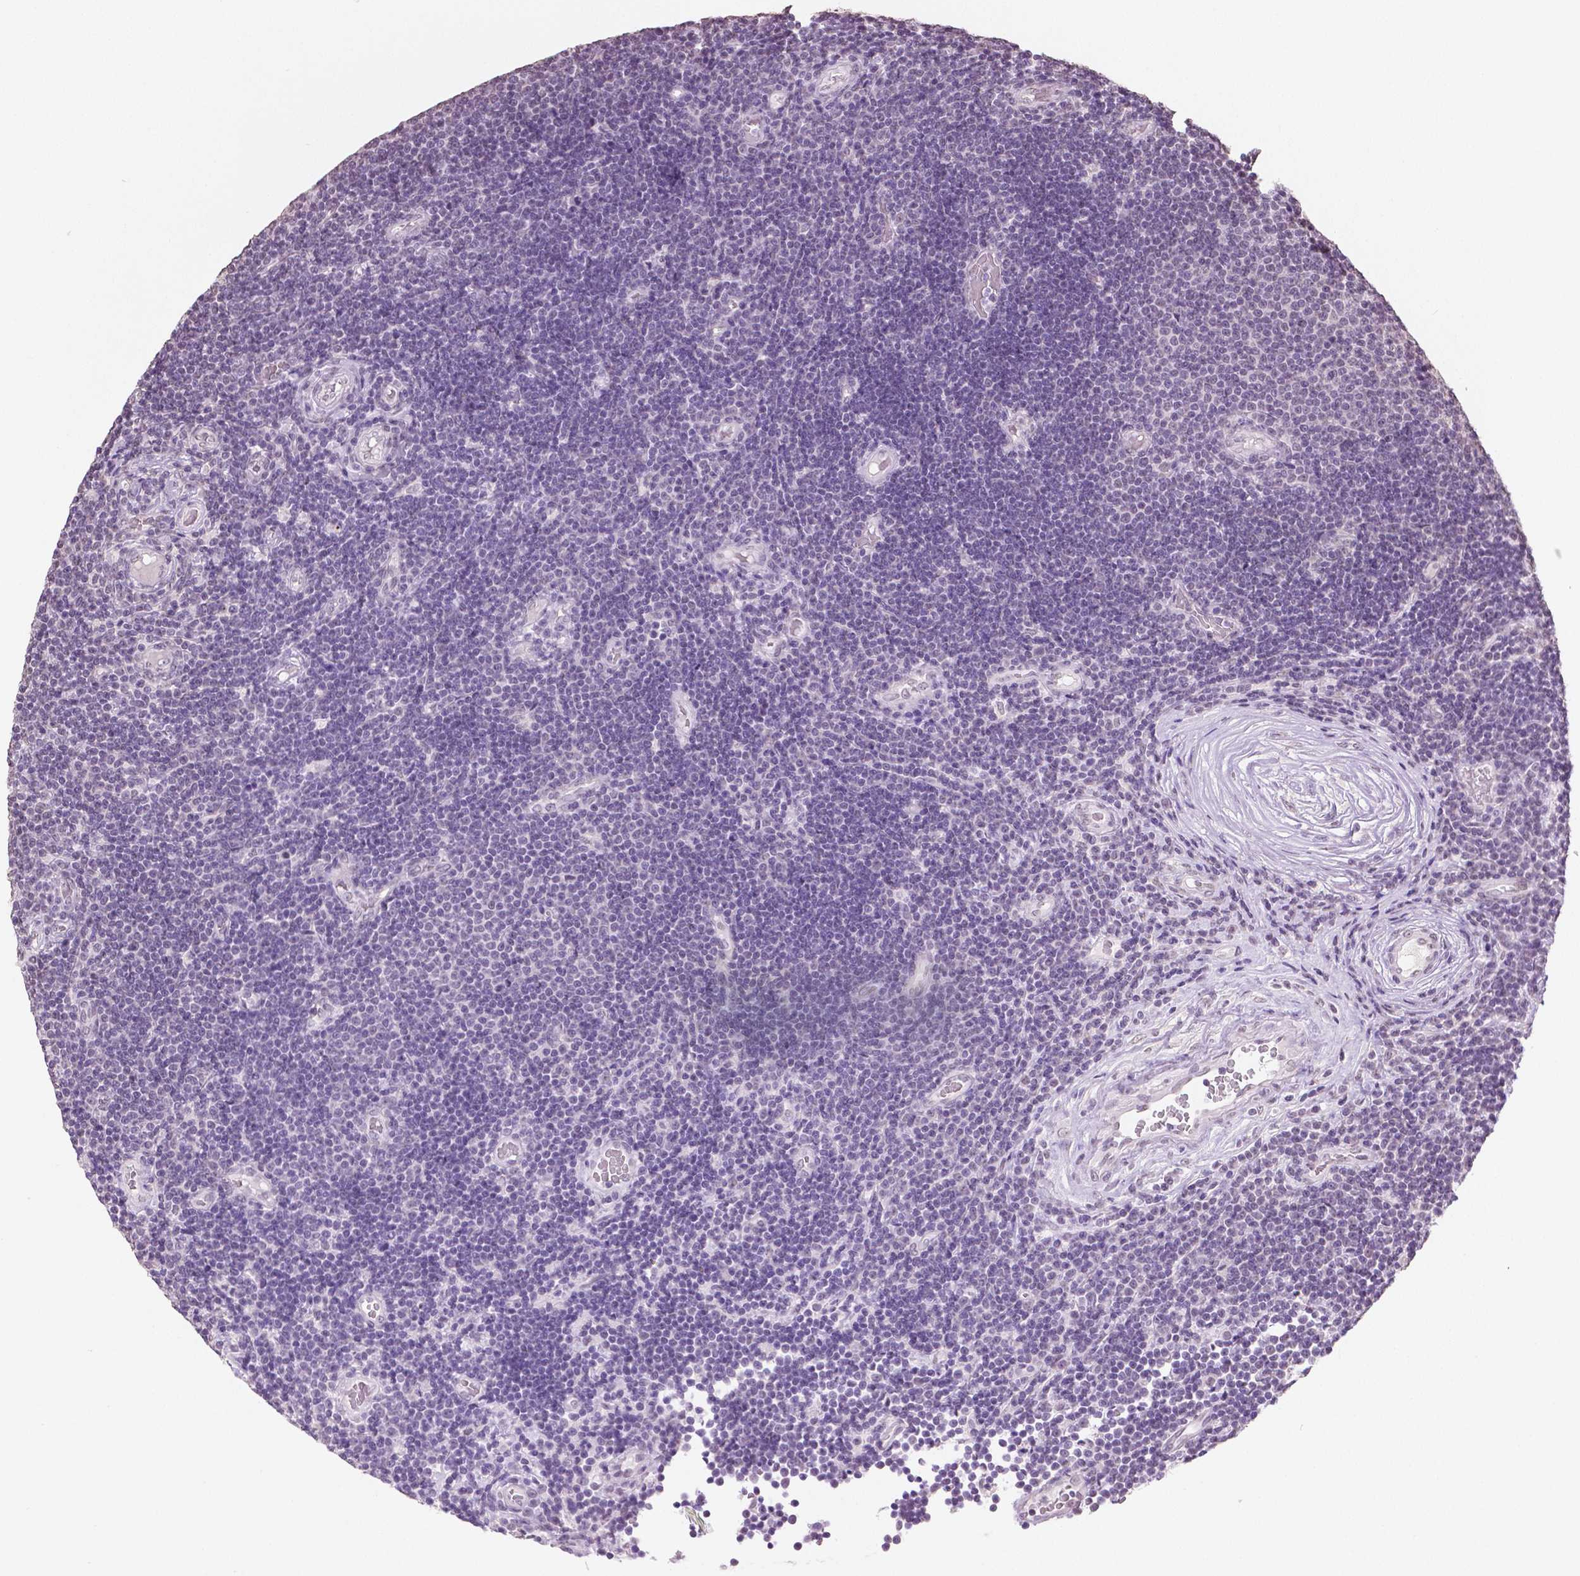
{"staining": {"intensity": "negative", "quantity": "none", "location": "none"}, "tissue": "lymphoma", "cell_type": "Tumor cells", "image_type": "cancer", "snomed": [{"axis": "morphology", "description": "Malignant lymphoma, non-Hodgkin's type, Low grade"}, {"axis": "topography", "description": "Brain"}], "caption": "Immunohistochemistry image of human lymphoma stained for a protein (brown), which shows no positivity in tumor cells.", "gene": "IGF2BP1", "patient": {"sex": "female", "age": 66}}